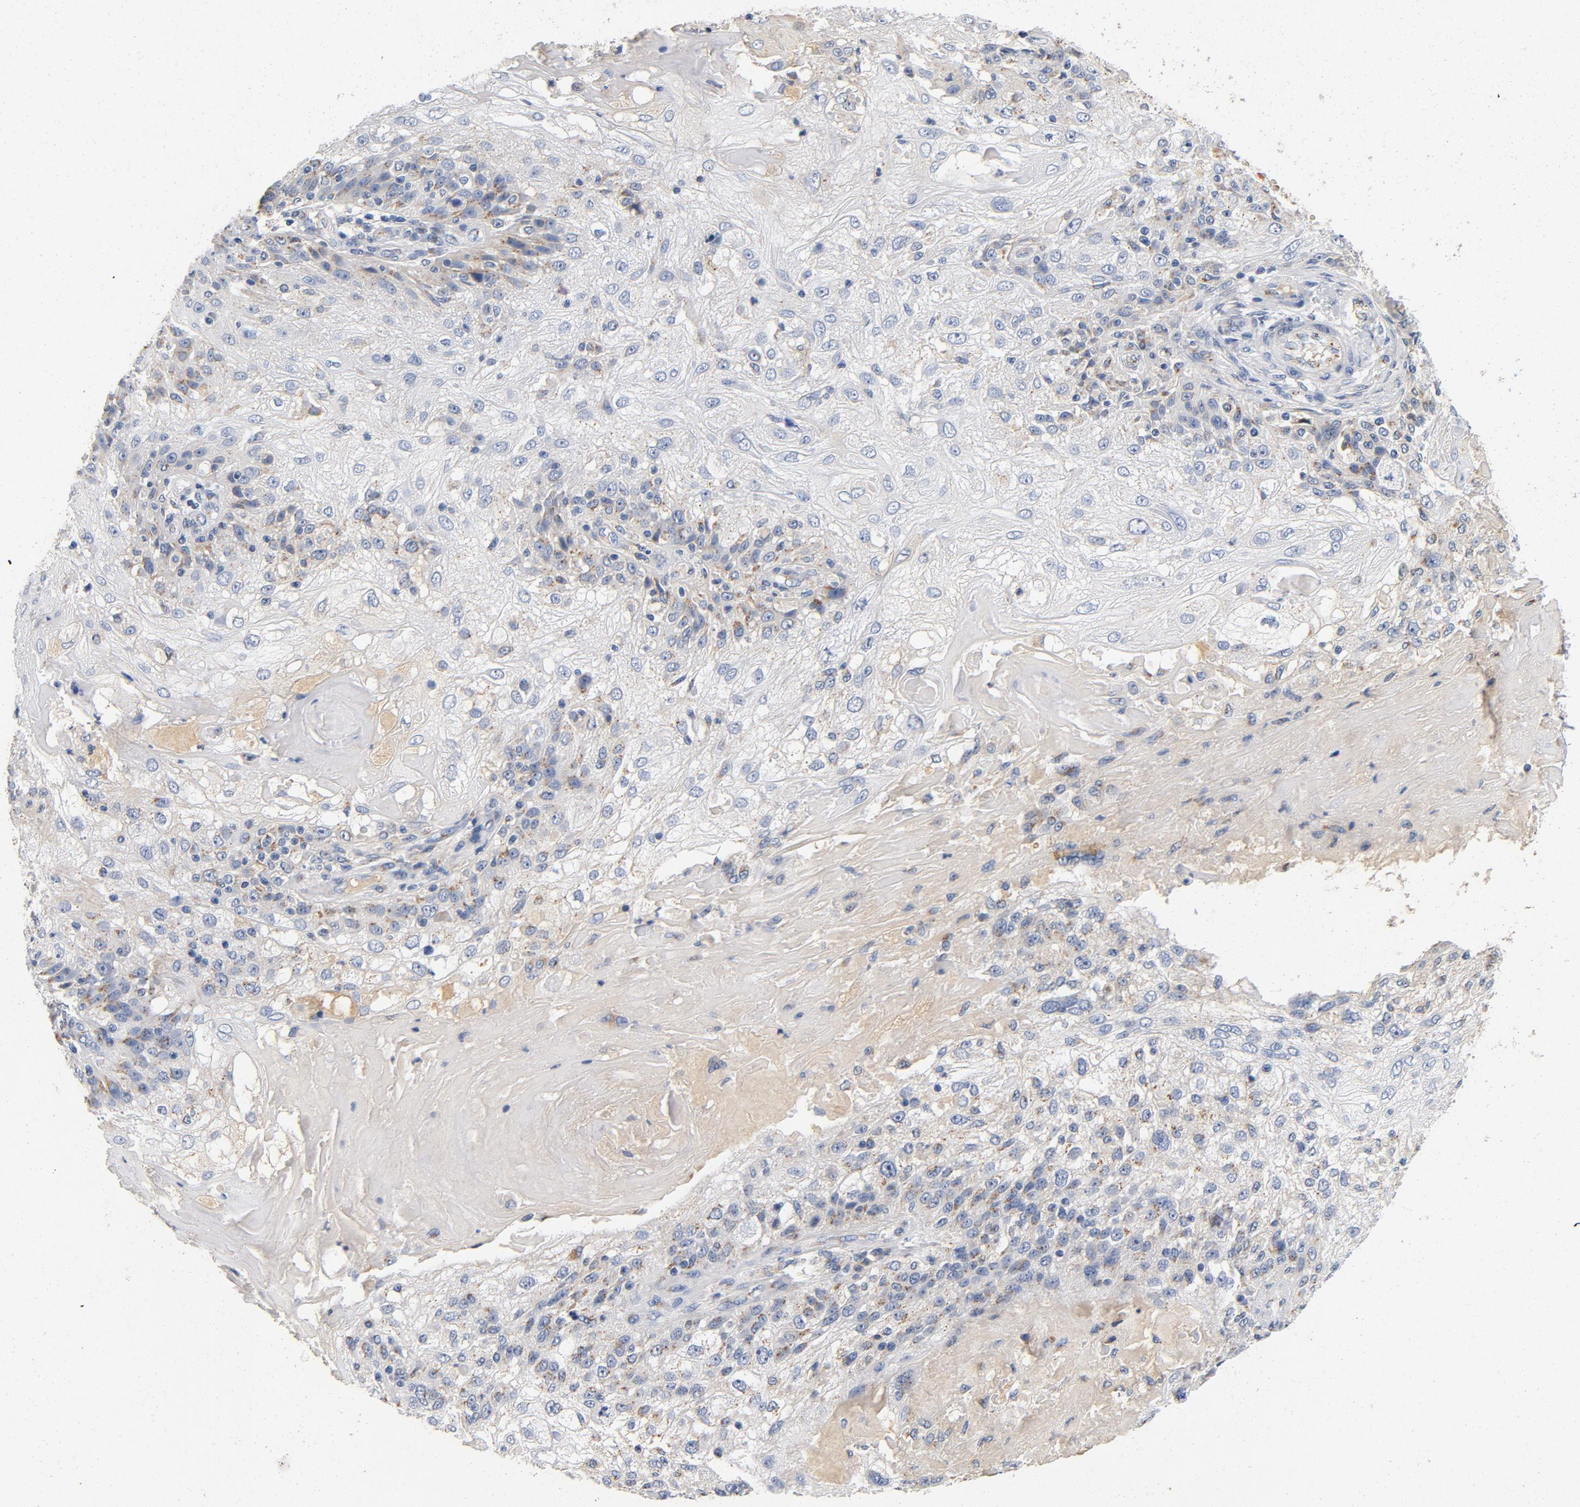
{"staining": {"intensity": "negative", "quantity": "none", "location": "none"}, "tissue": "skin cancer", "cell_type": "Tumor cells", "image_type": "cancer", "snomed": [{"axis": "morphology", "description": "Normal tissue, NOS"}, {"axis": "morphology", "description": "Squamous cell carcinoma, NOS"}, {"axis": "topography", "description": "Skin"}], "caption": "Immunohistochemistry micrograph of skin cancer stained for a protein (brown), which reveals no expression in tumor cells.", "gene": "LMAN2", "patient": {"sex": "female", "age": 83}}